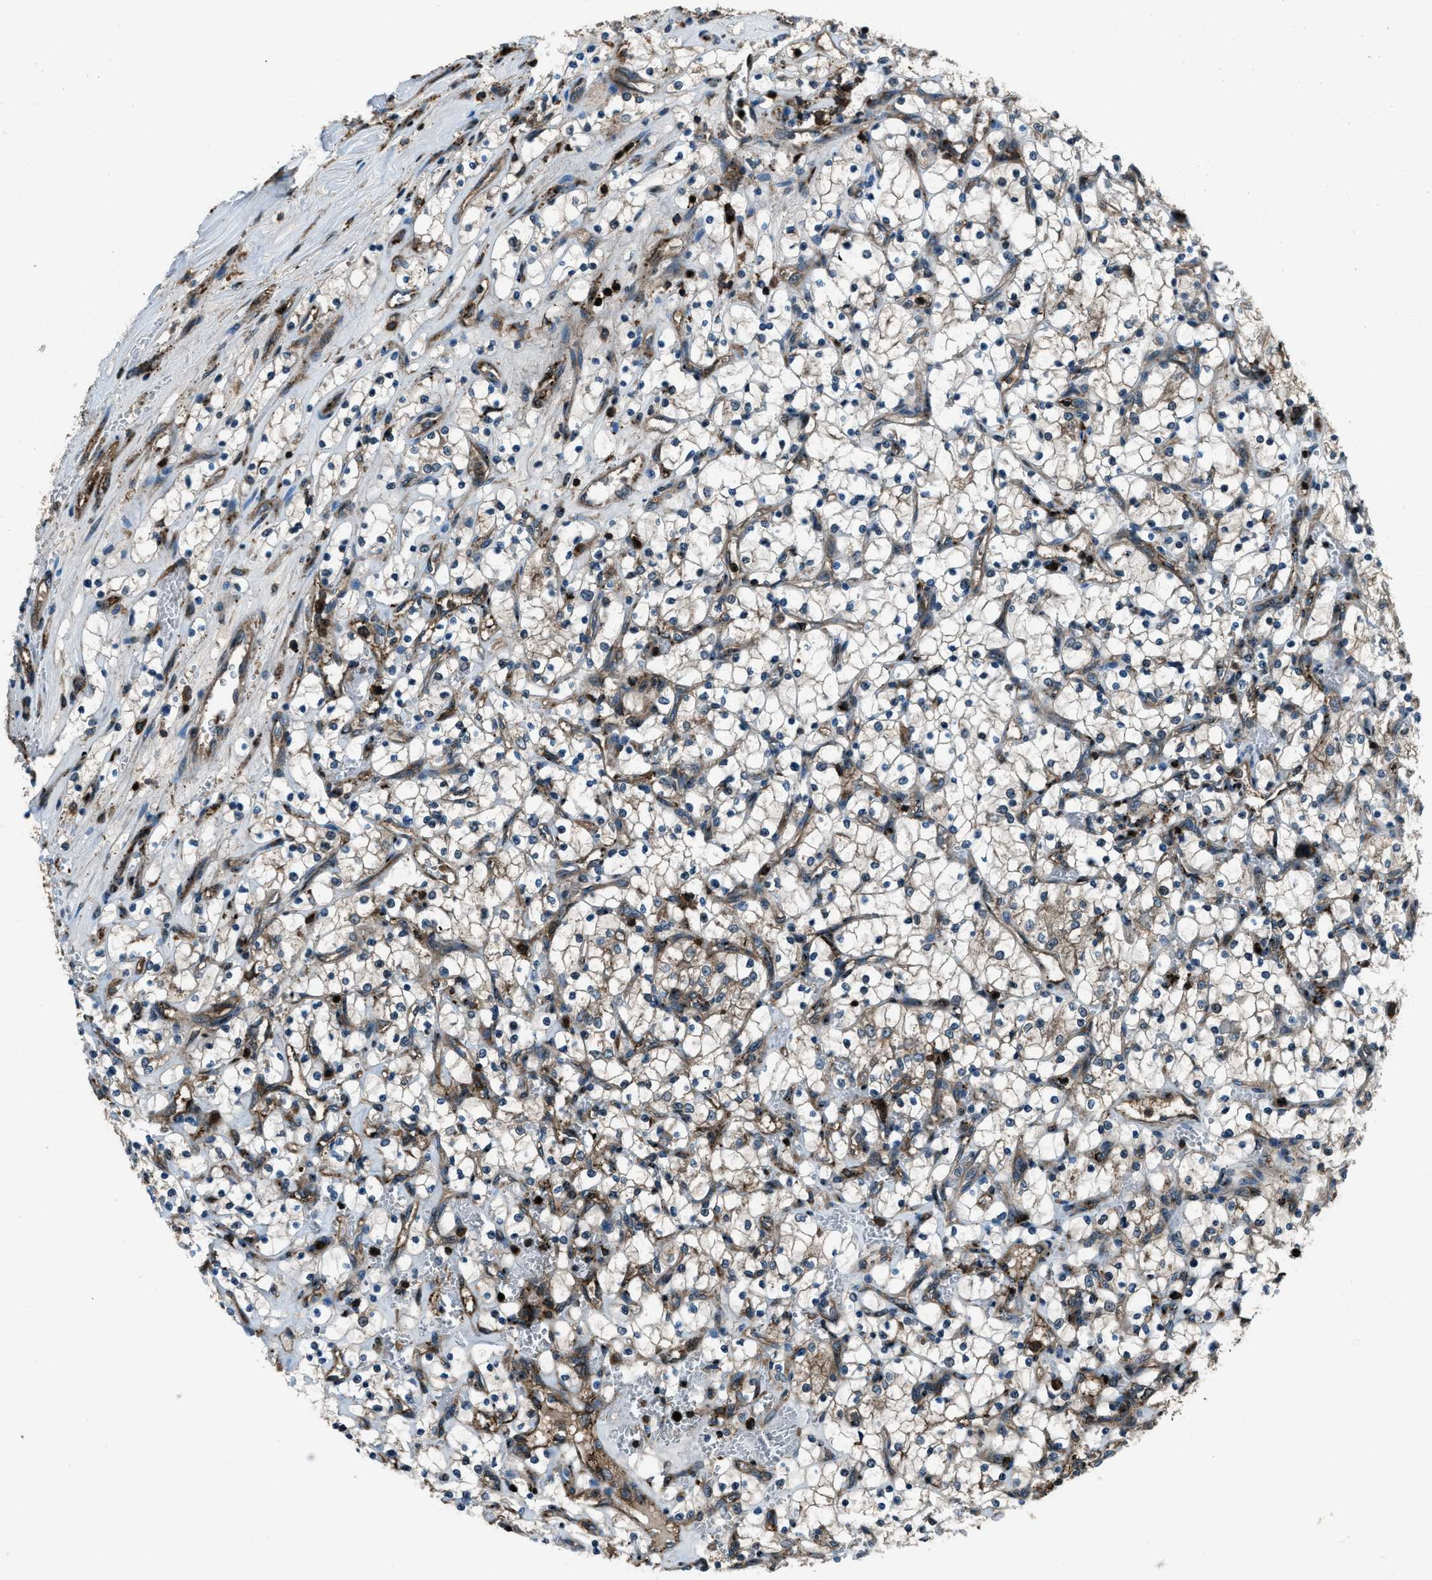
{"staining": {"intensity": "moderate", "quantity": "25%-75%", "location": "cytoplasmic/membranous"}, "tissue": "renal cancer", "cell_type": "Tumor cells", "image_type": "cancer", "snomed": [{"axis": "morphology", "description": "Adenocarcinoma, NOS"}, {"axis": "topography", "description": "Kidney"}], "caption": "Adenocarcinoma (renal) stained for a protein exhibits moderate cytoplasmic/membranous positivity in tumor cells.", "gene": "SNX30", "patient": {"sex": "female", "age": 69}}